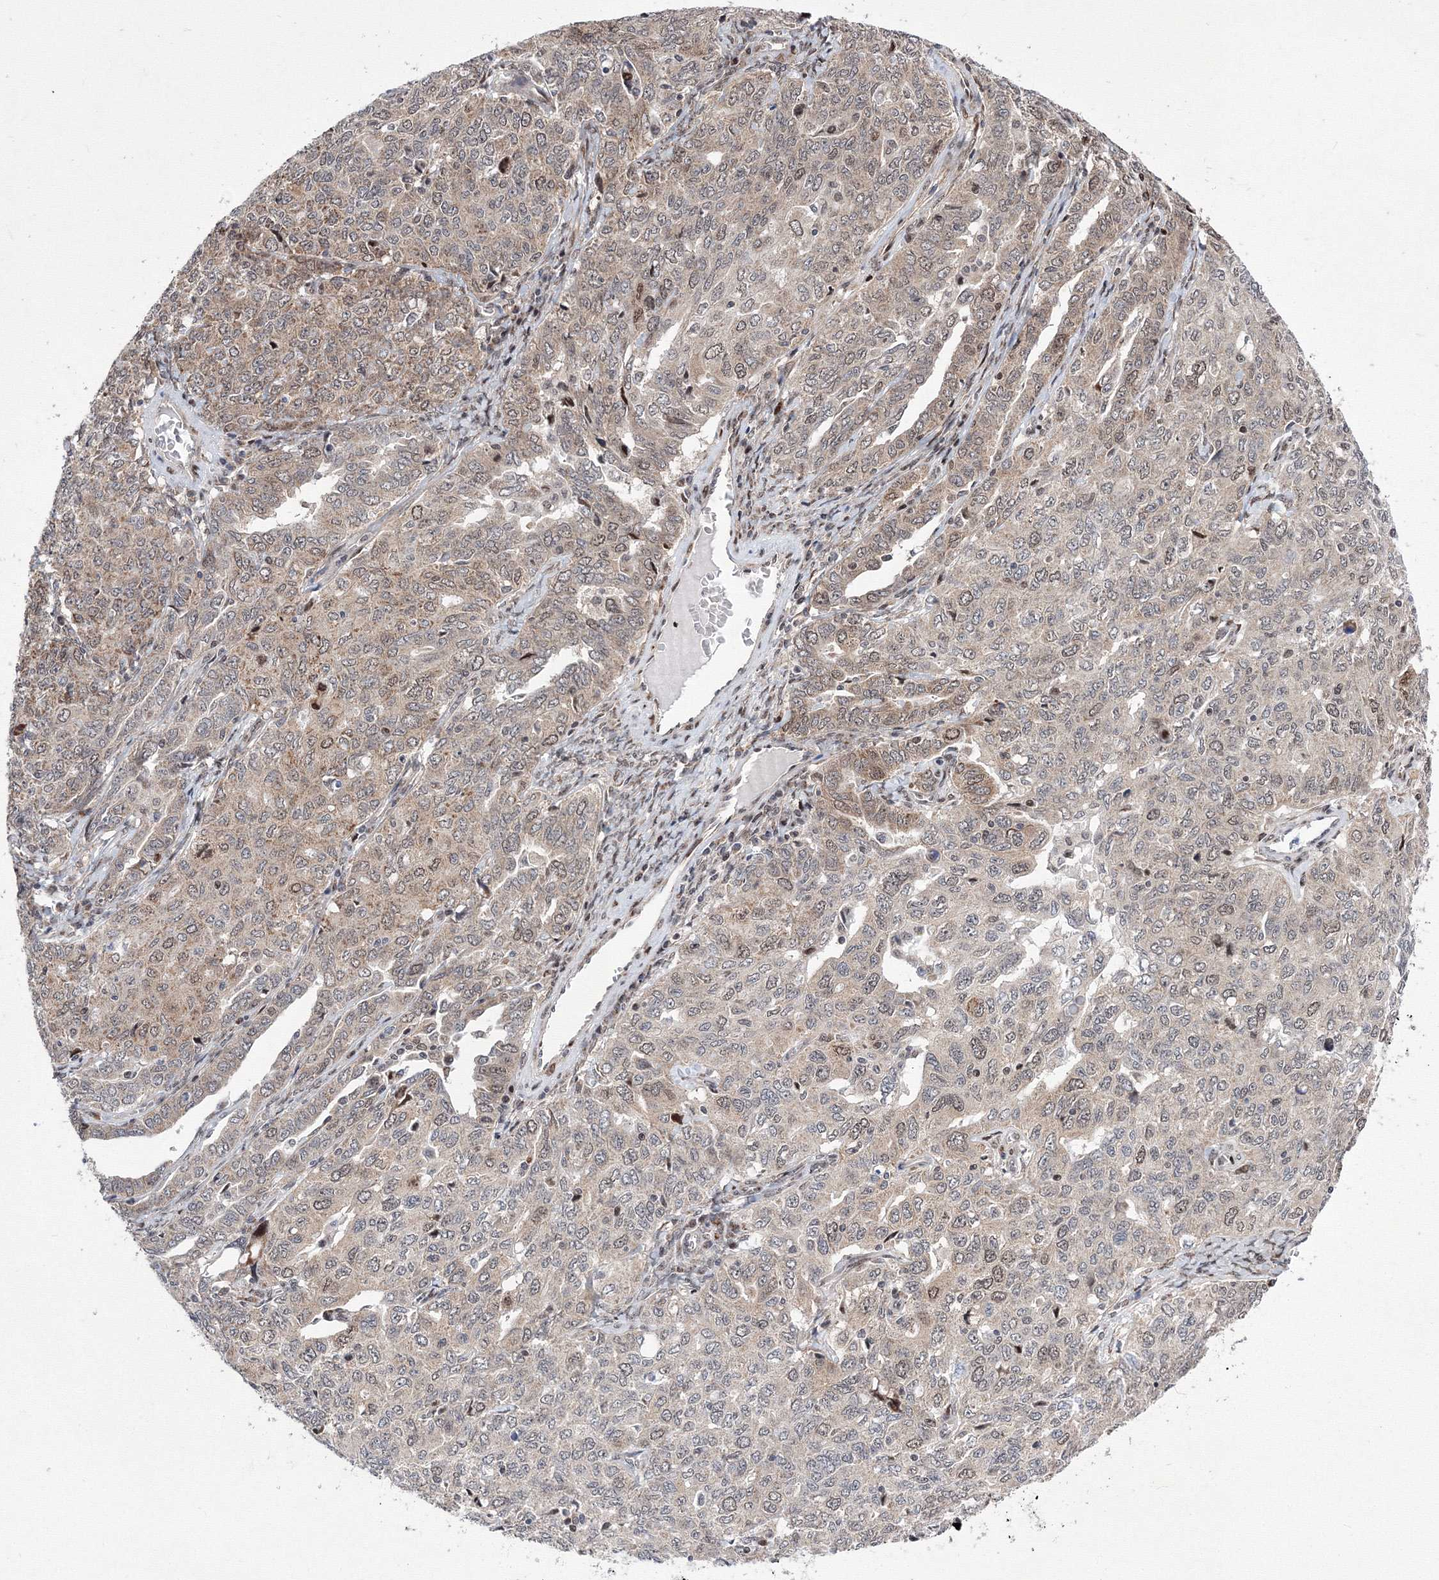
{"staining": {"intensity": "moderate", "quantity": ">75%", "location": "cytoplasmic/membranous,nuclear"}, "tissue": "ovarian cancer", "cell_type": "Tumor cells", "image_type": "cancer", "snomed": [{"axis": "morphology", "description": "Carcinoma, endometroid"}, {"axis": "topography", "description": "Ovary"}], "caption": "The image reveals a brown stain indicating the presence of a protein in the cytoplasmic/membranous and nuclear of tumor cells in ovarian cancer (endometroid carcinoma). The staining was performed using DAB to visualize the protein expression in brown, while the nuclei were stained in blue with hematoxylin (Magnification: 20x).", "gene": "GPN1", "patient": {"sex": "female", "age": 62}}